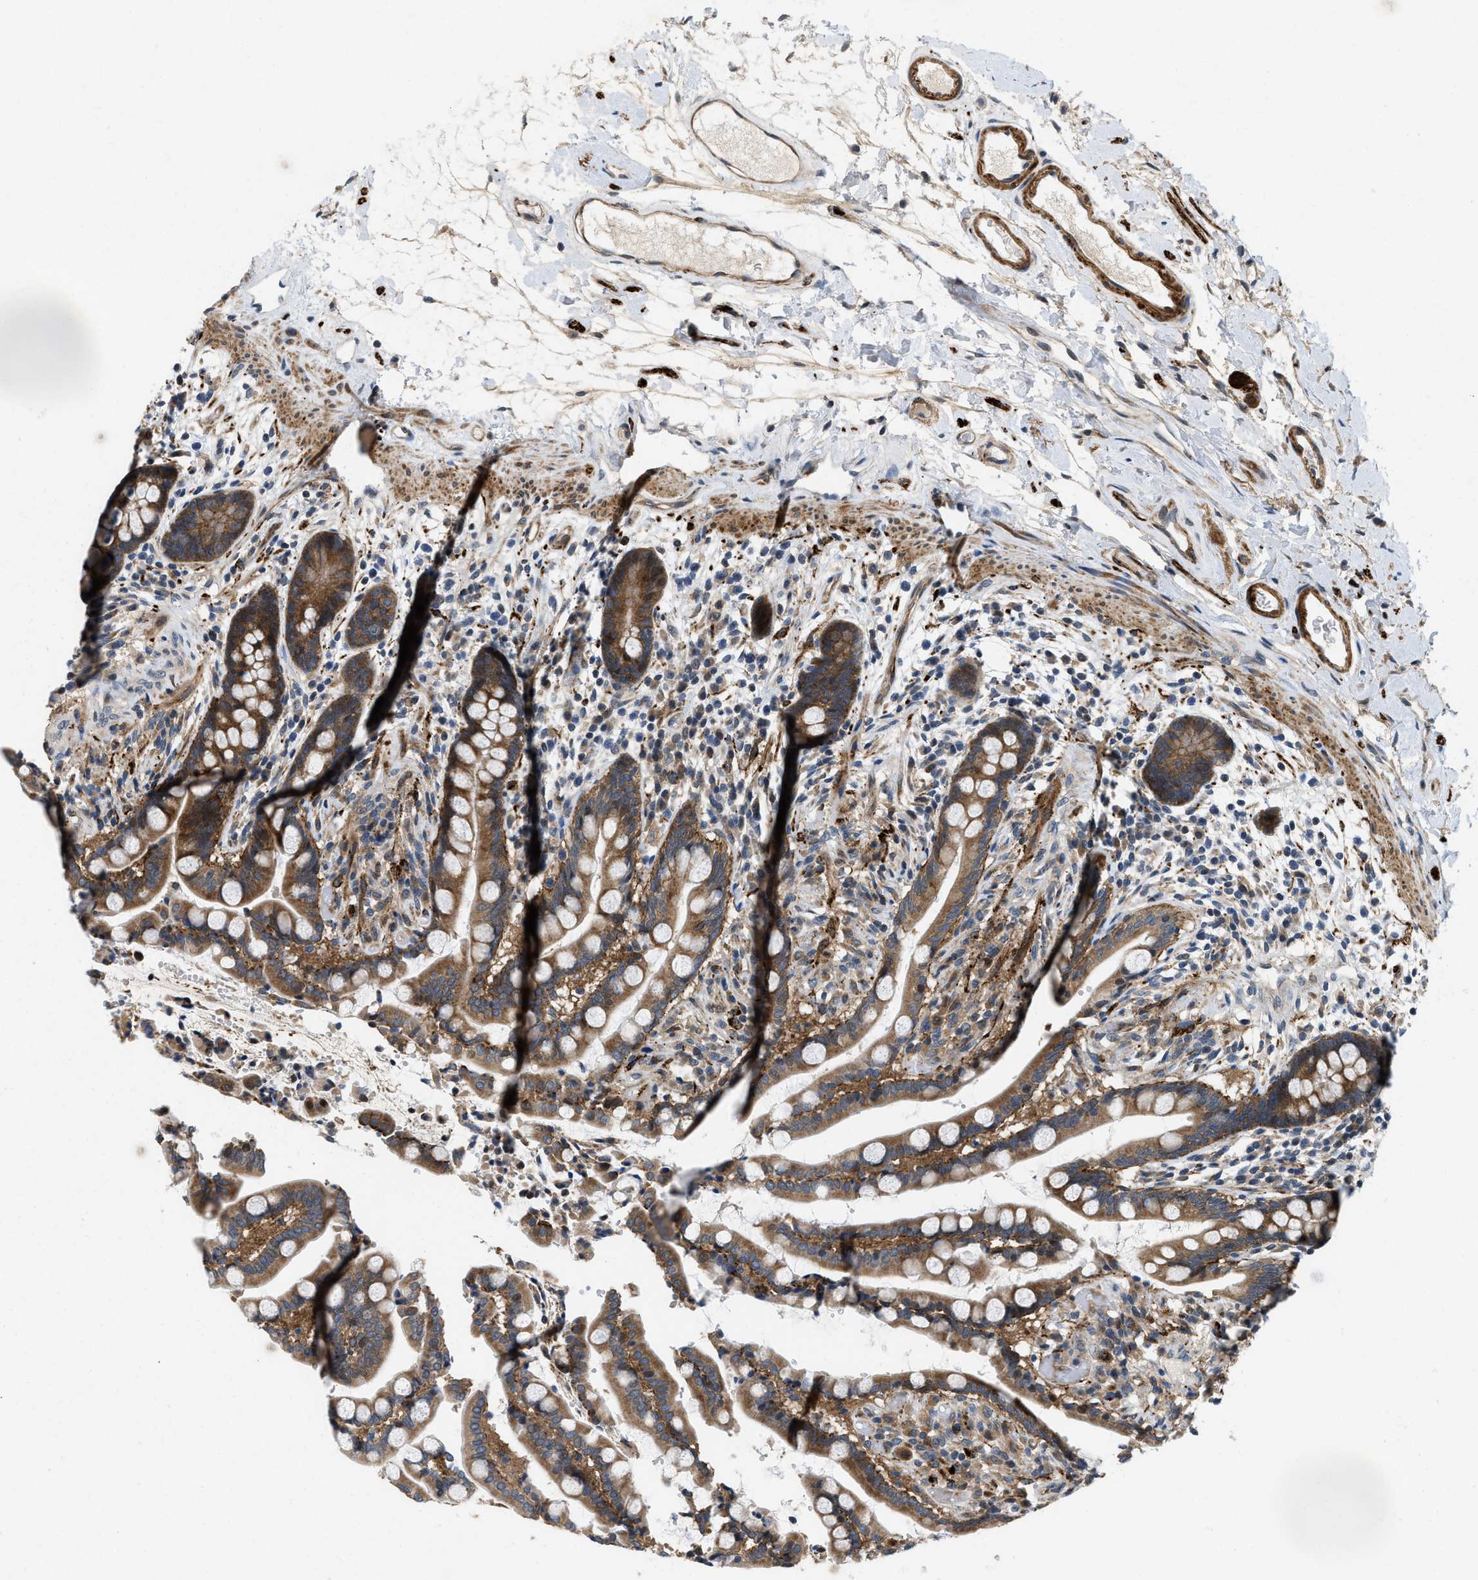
{"staining": {"intensity": "moderate", "quantity": ">75%", "location": "cytoplasmic/membranous"}, "tissue": "colon", "cell_type": "Endothelial cells", "image_type": "normal", "snomed": [{"axis": "morphology", "description": "Normal tissue, NOS"}, {"axis": "topography", "description": "Colon"}], "caption": "Protein analysis of benign colon demonstrates moderate cytoplasmic/membranous expression in about >75% of endothelial cells.", "gene": "ZNF599", "patient": {"sex": "male", "age": 73}}